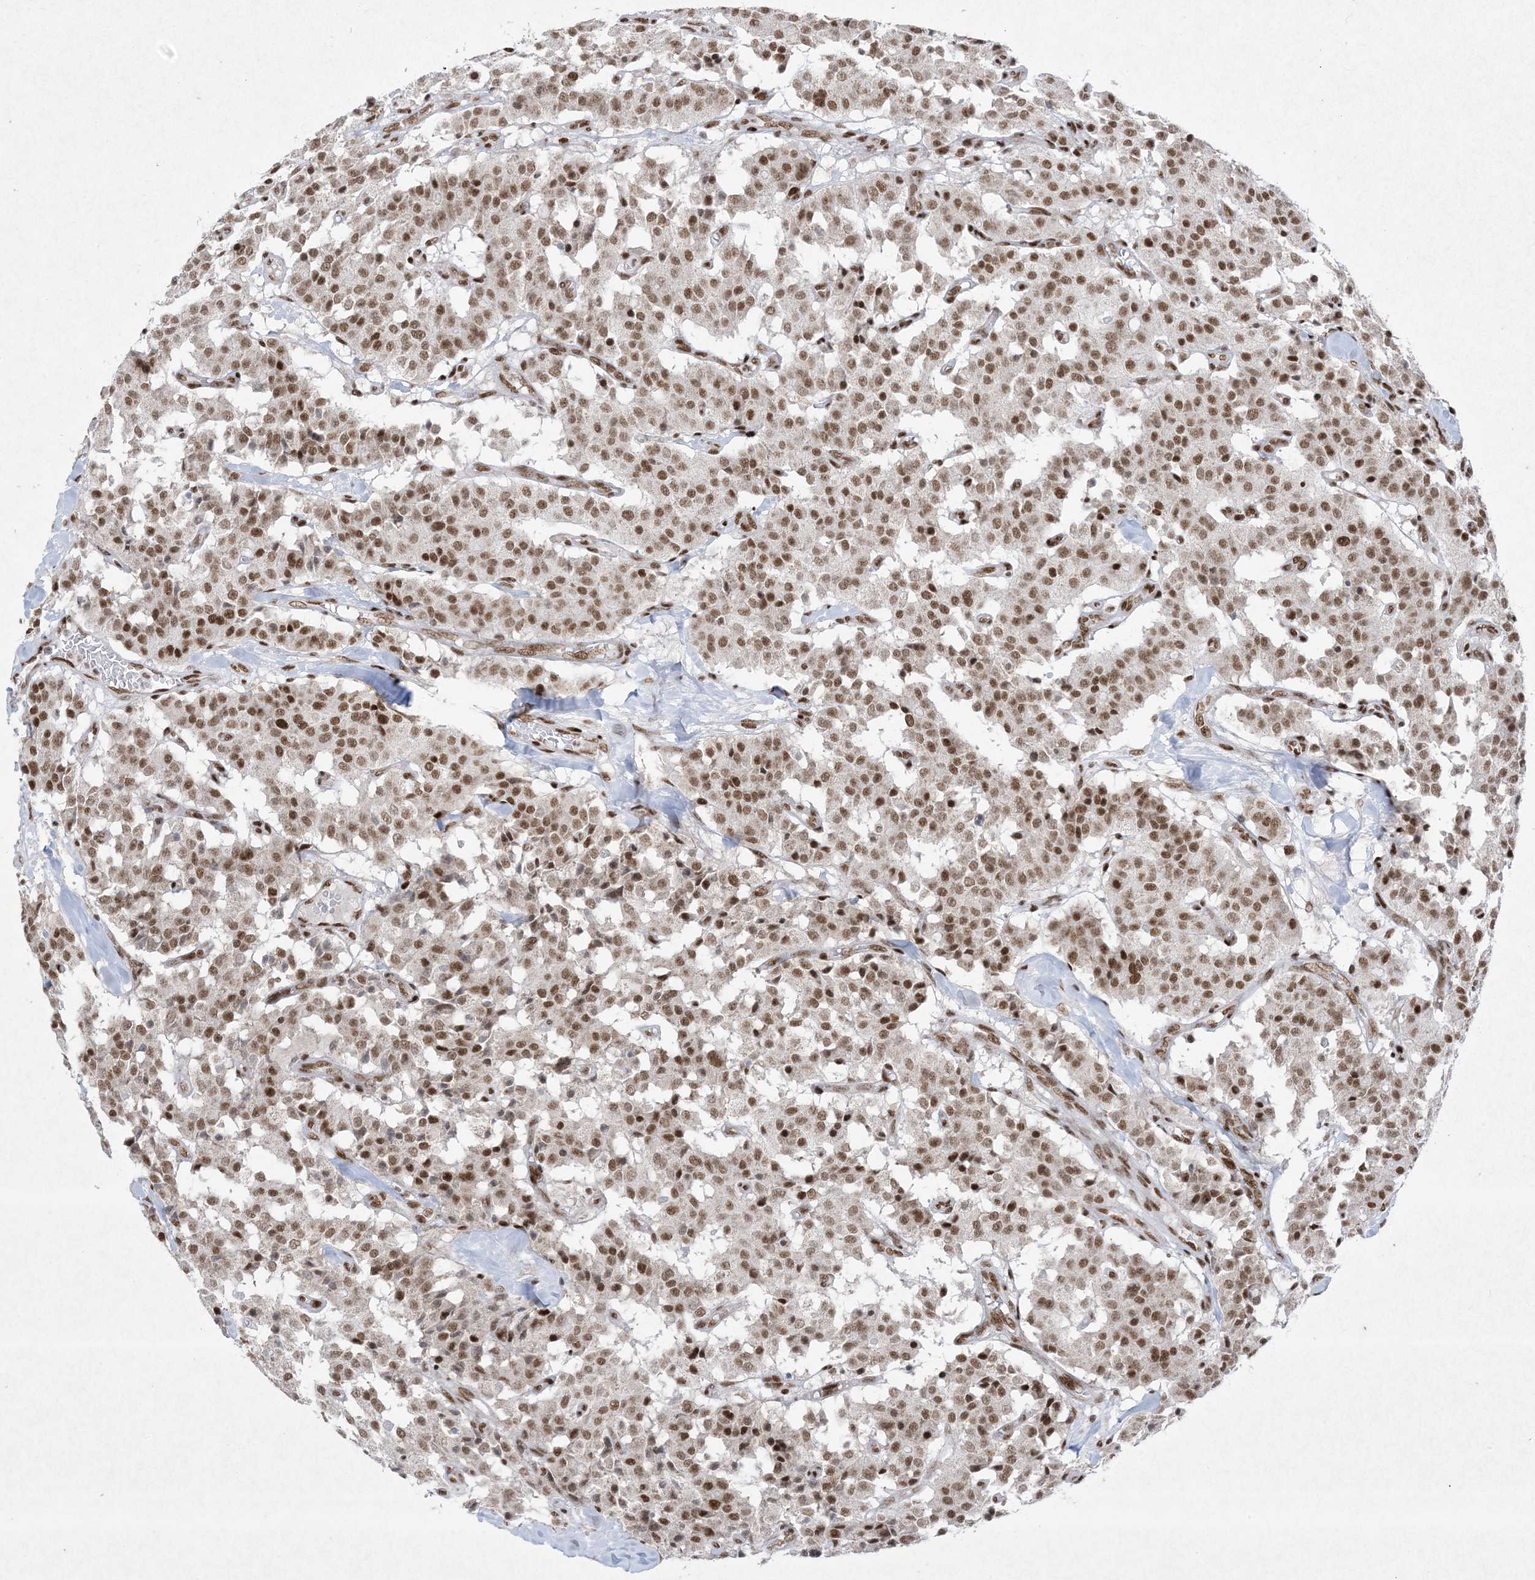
{"staining": {"intensity": "moderate", "quantity": ">75%", "location": "nuclear"}, "tissue": "carcinoid", "cell_type": "Tumor cells", "image_type": "cancer", "snomed": [{"axis": "morphology", "description": "Carcinoid, malignant, NOS"}, {"axis": "topography", "description": "Lung"}], "caption": "An image of human carcinoid (malignant) stained for a protein shows moderate nuclear brown staining in tumor cells.", "gene": "PKNOX2", "patient": {"sex": "male", "age": 30}}